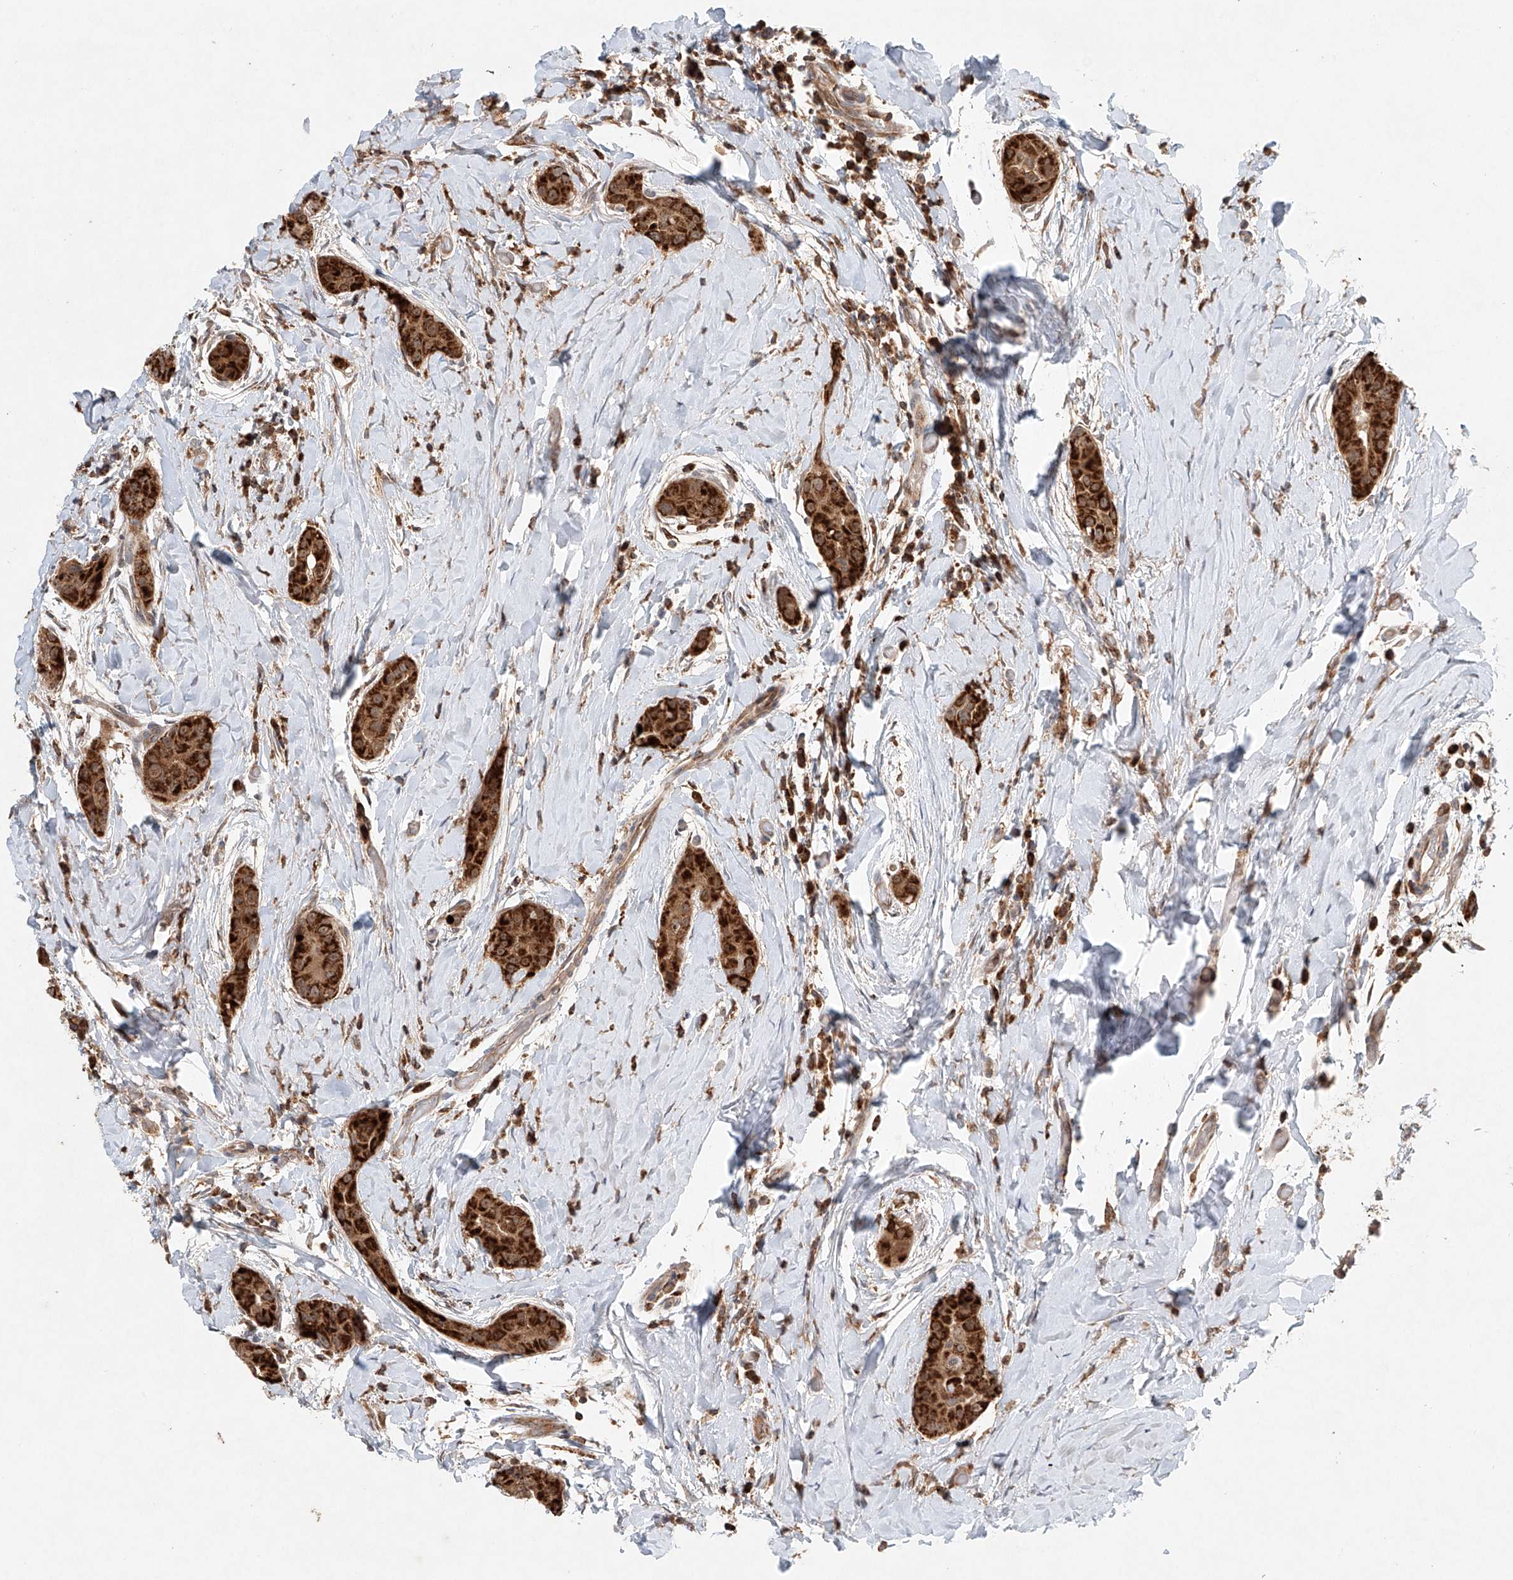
{"staining": {"intensity": "strong", "quantity": ">75%", "location": "cytoplasmic/membranous"}, "tissue": "thyroid cancer", "cell_type": "Tumor cells", "image_type": "cancer", "snomed": [{"axis": "morphology", "description": "Papillary adenocarcinoma, NOS"}, {"axis": "topography", "description": "Thyroid gland"}], "caption": "Protein expression analysis of papillary adenocarcinoma (thyroid) reveals strong cytoplasmic/membranous expression in approximately >75% of tumor cells.", "gene": "DCAF11", "patient": {"sex": "male", "age": 33}}